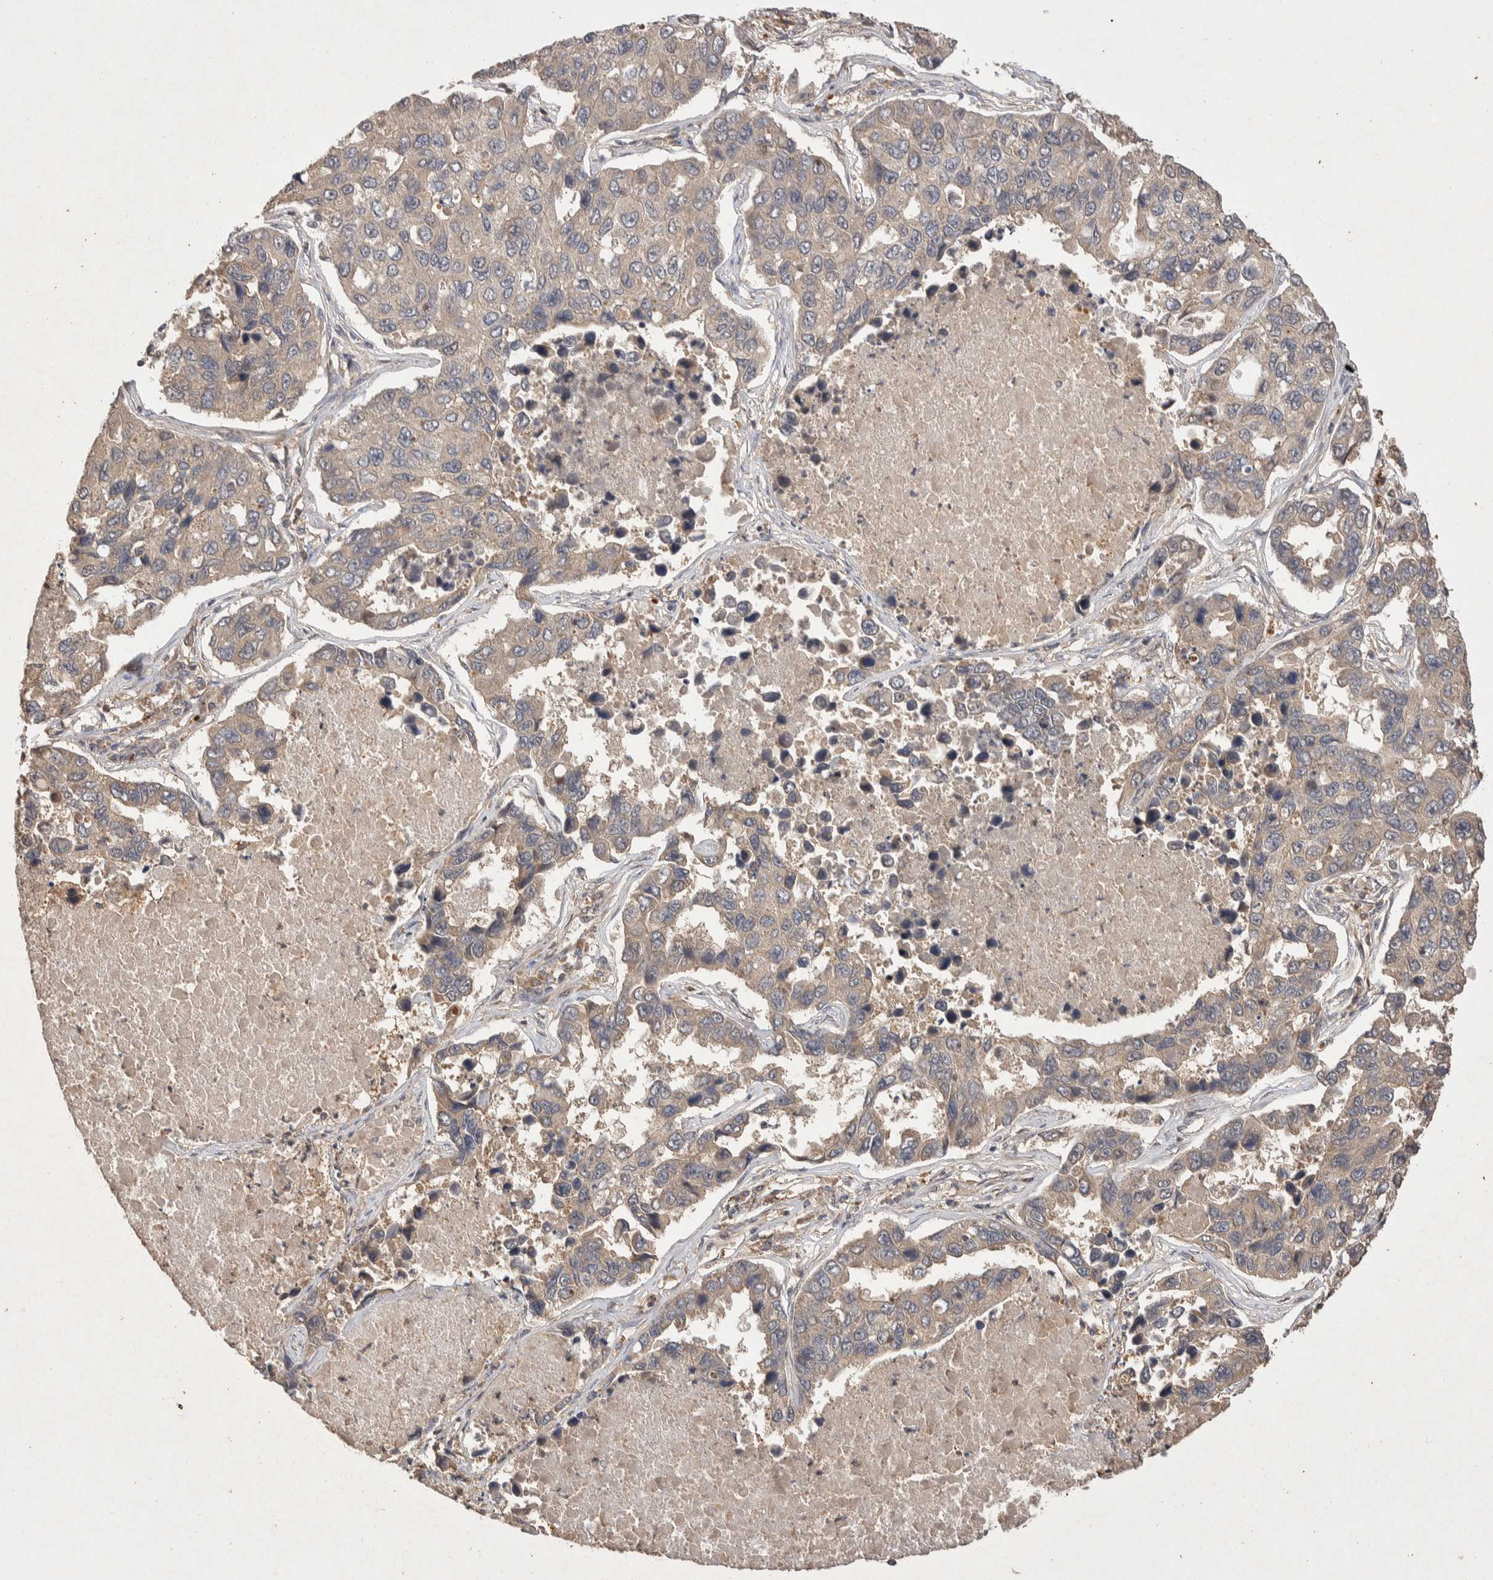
{"staining": {"intensity": "negative", "quantity": "none", "location": "none"}, "tissue": "lung cancer", "cell_type": "Tumor cells", "image_type": "cancer", "snomed": [{"axis": "morphology", "description": "Adenocarcinoma, NOS"}, {"axis": "topography", "description": "Lung"}], "caption": "A photomicrograph of lung cancer (adenocarcinoma) stained for a protein exhibits no brown staining in tumor cells.", "gene": "NSMAF", "patient": {"sex": "male", "age": 64}}